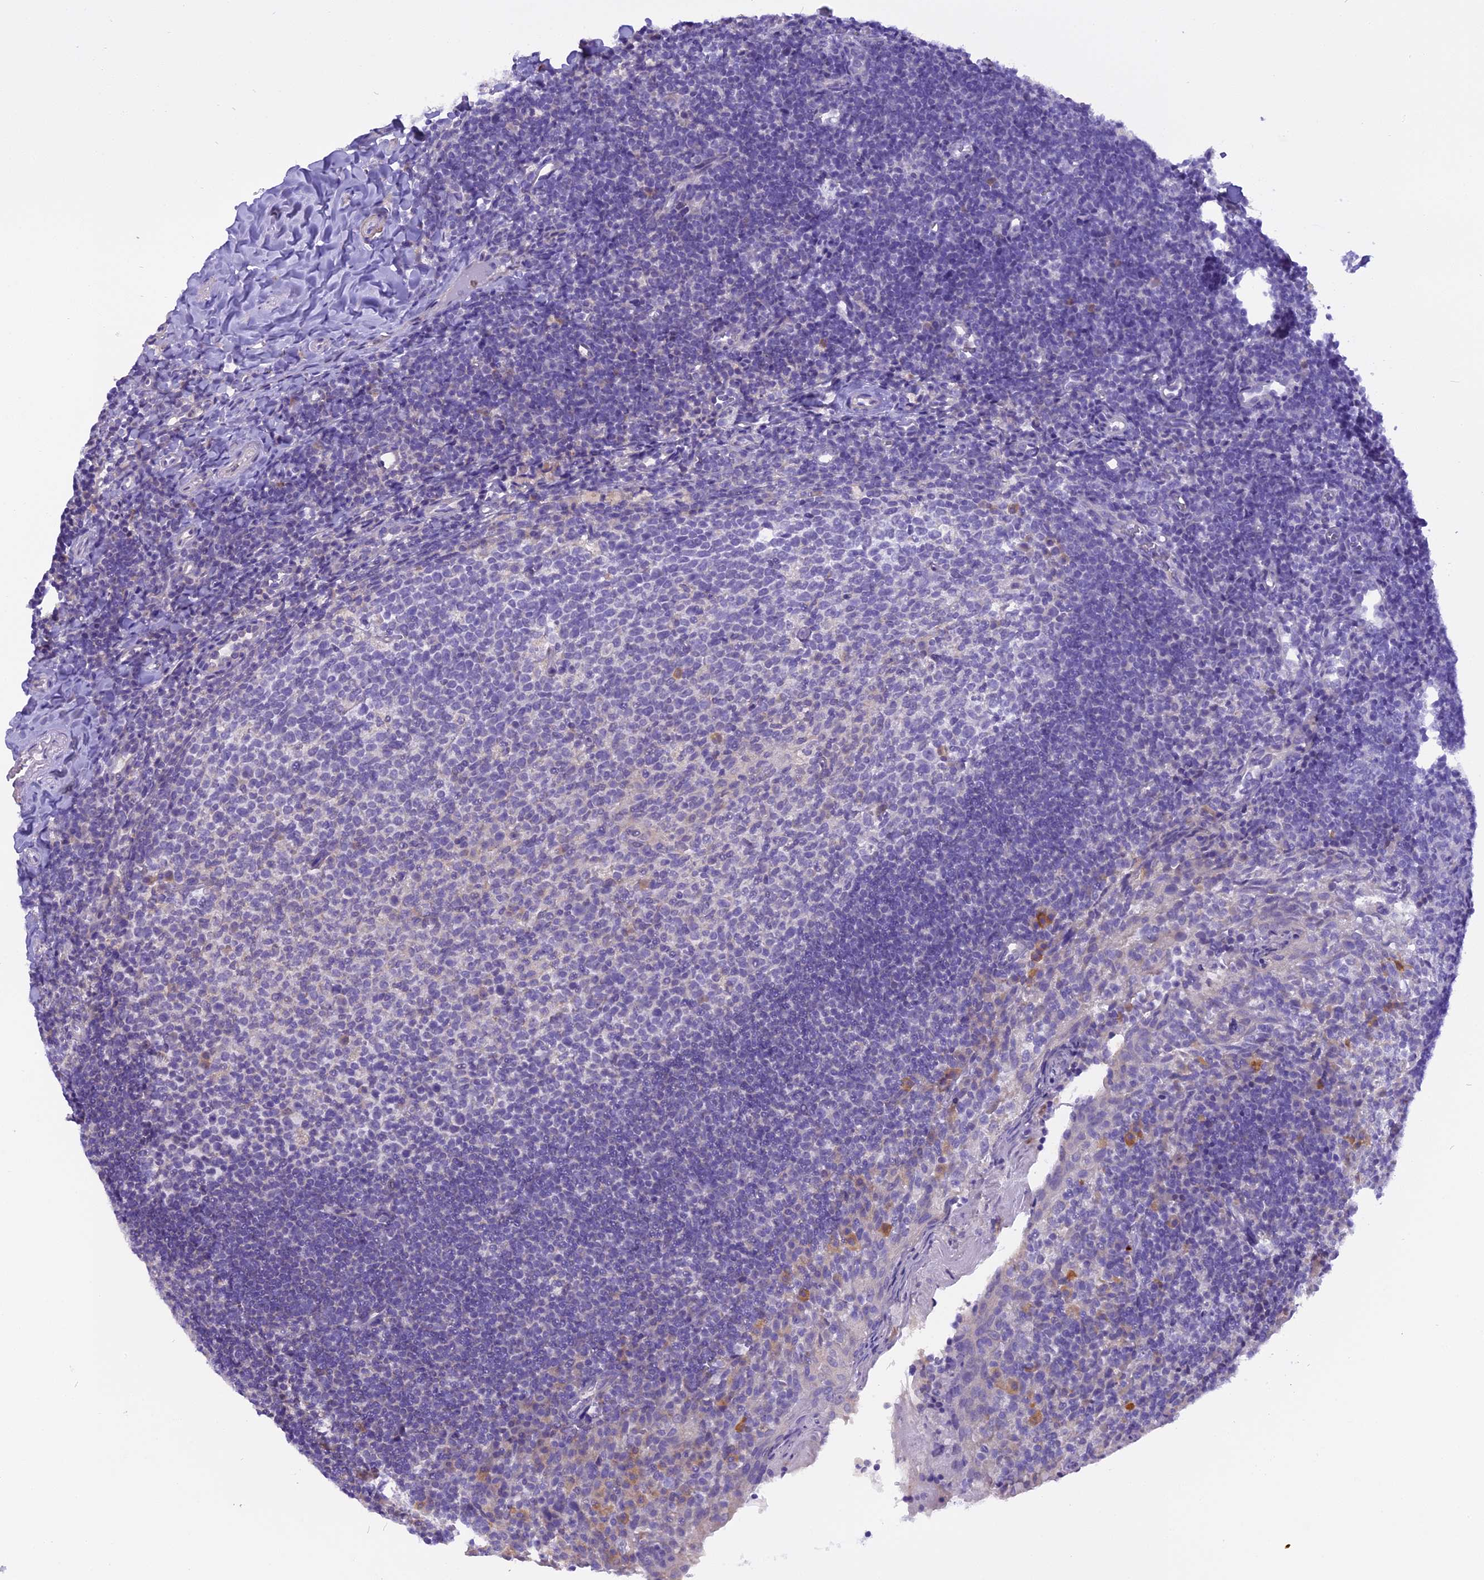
{"staining": {"intensity": "negative", "quantity": "none", "location": "none"}, "tissue": "tonsil", "cell_type": "Germinal center cells", "image_type": "normal", "snomed": [{"axis": "morphology", "description": "Normal tissue, NOS"}, {"axis": "topography", "description": "Tonsil"}], "caption": "Immunohistochemistry (IHC) of unremarkable tonsil reveals no staining in germinal center cells. (Immunohistochemistry (IHC), brightfield microscopy, high magnification).", "gene": "TRIM3", "patient": {"sex": "female", "age": 10}}